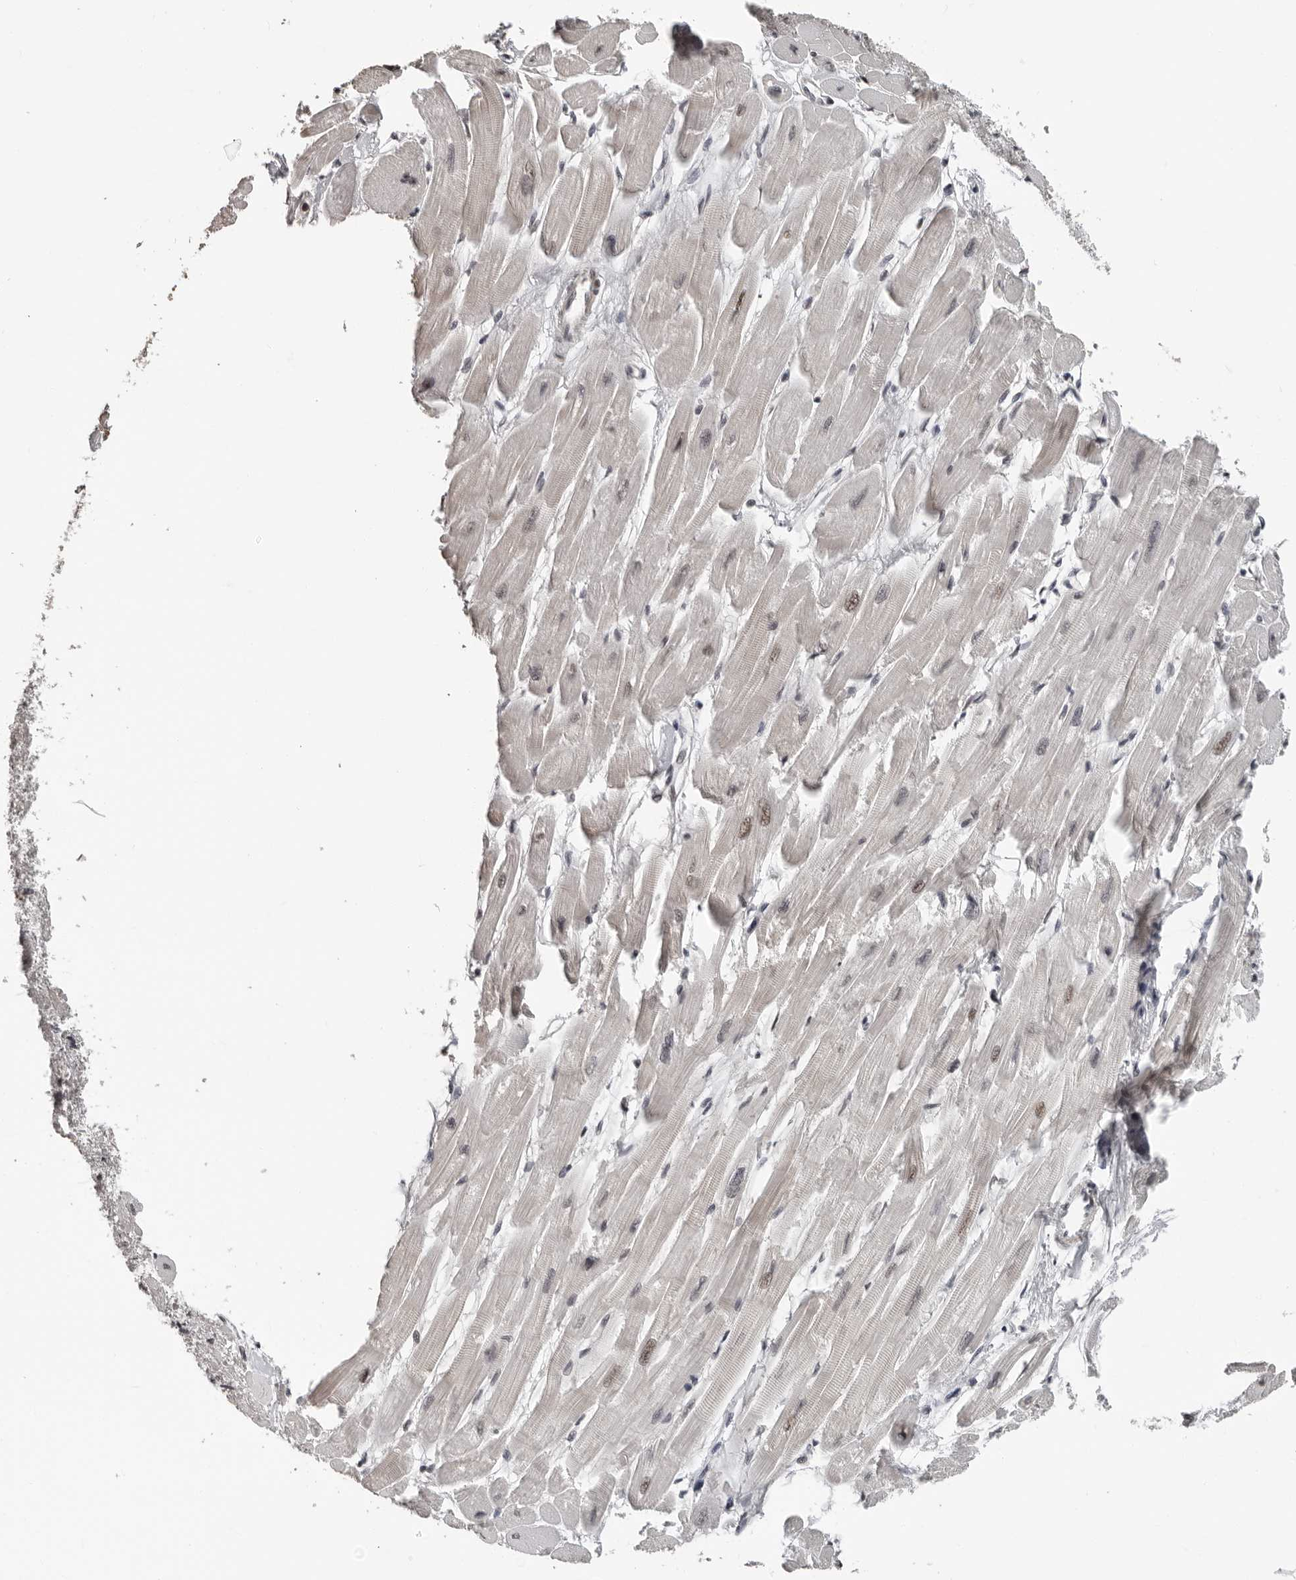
{"staining": {"intensity": "weak", "quantity": "25%-75%", "location": "cytoplasmic/membranous,nuclear"}, "tissue": "heart muscle", "cell_type": "Cardiomyocytes", "image_type": "normal", "snomed": [{"axis": "morphology", "description": "Normal tissue, NOS"}, {"axis": "topography", "description": "Heart"}], "caption": "Protein staining of normal heart muscle shows weak cytoplasmic/membranous,nuclear expression in about 25%-75% of cardiomyocytes. The staining is performed using DAB (3,3'-diaminobenzidine) brown chromogen to label protein expression. The nuclei are counter-stained blue using hematoxylin.", "gene": "ORC1", "patient": {"sex": "female", "age": 54}}